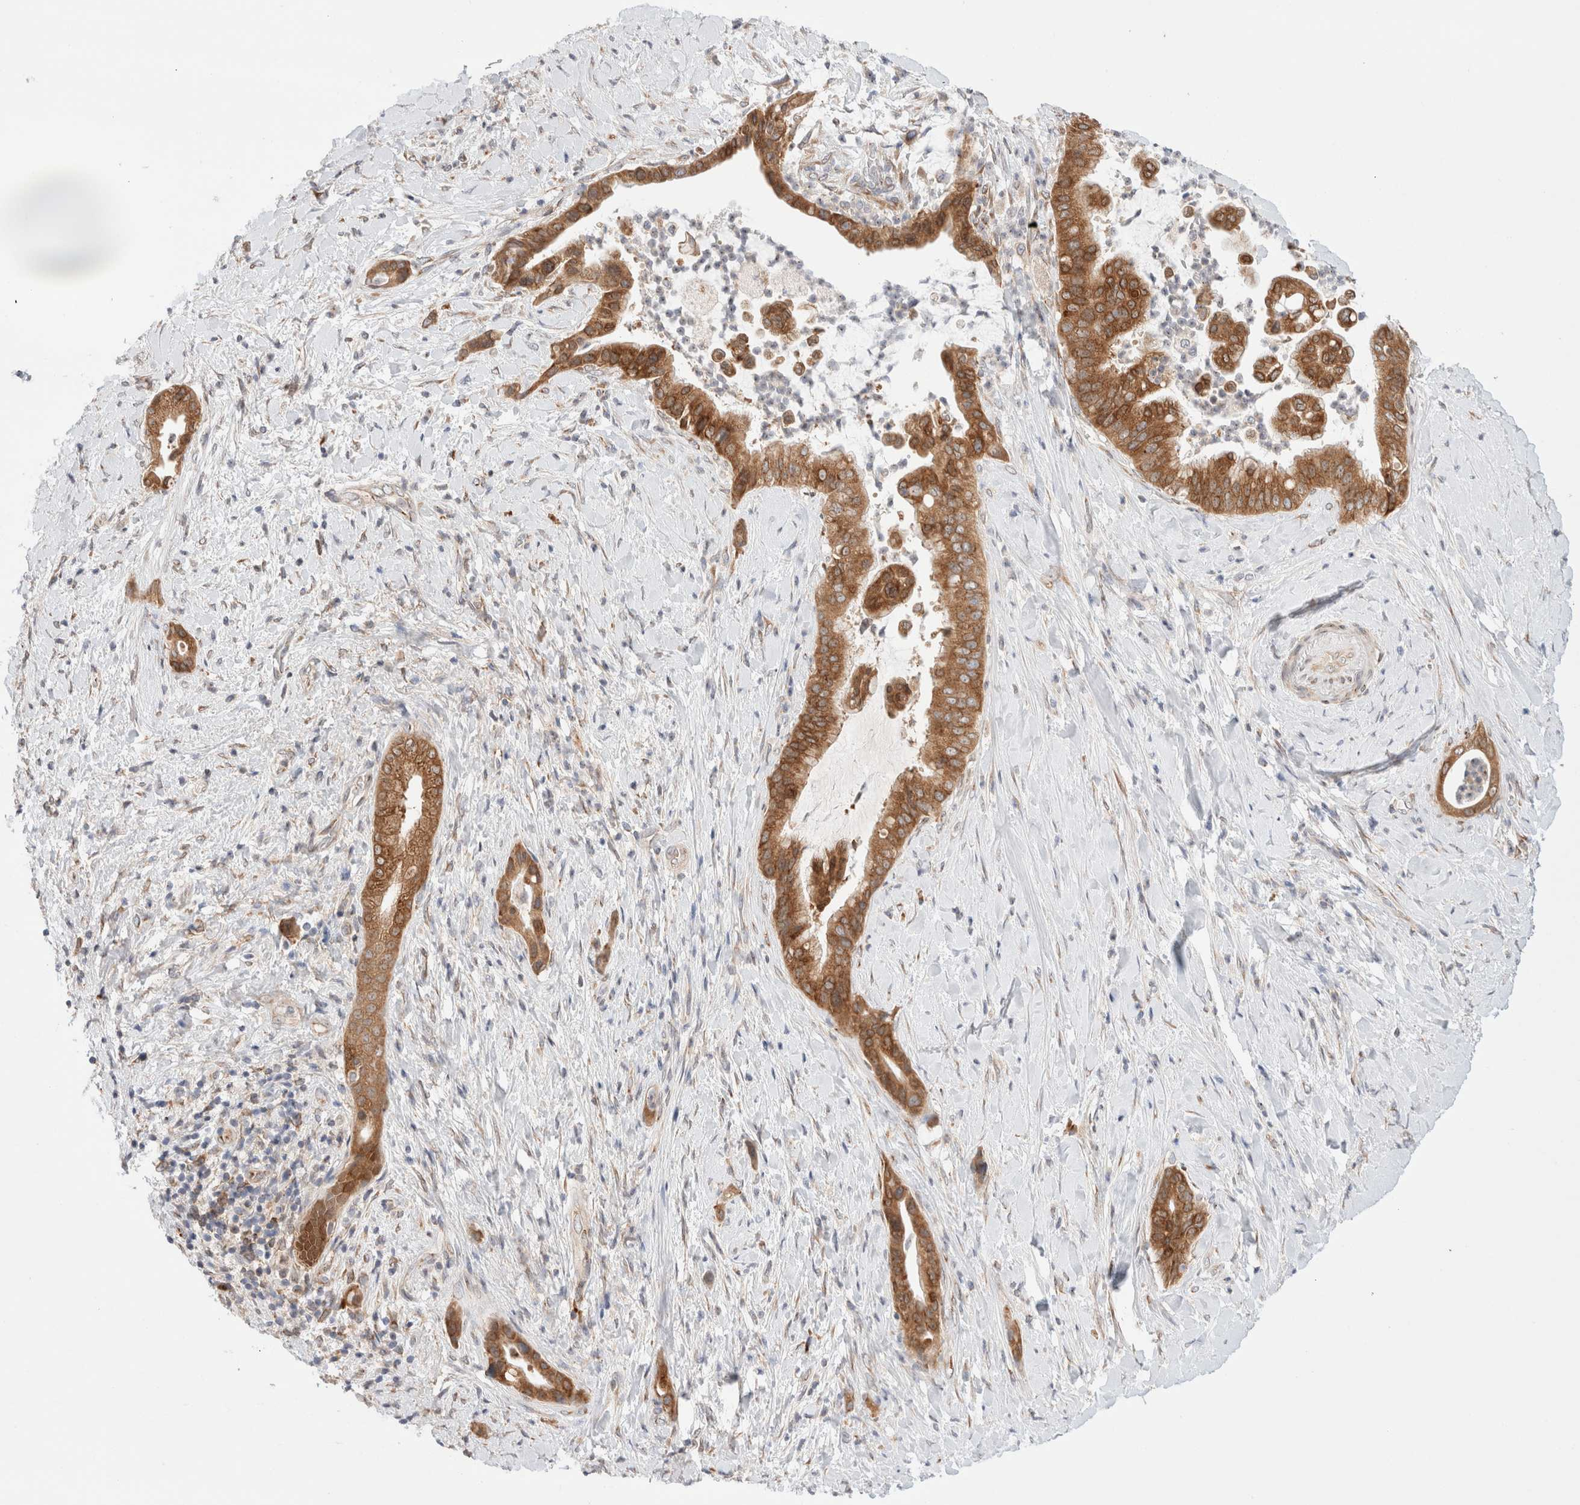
{"staining": {"intensity": "moderate", "quantity": ">75%", "location": "cytoplasmic/membranous"}, "tissue": "liver cancer", "cell_type": "Tumor cells", "image_type": "cancer", "snomed": [{"axis": "morphology", "description": "Cholangiocarcinoma"}, {"axis": "topography", "description": "Liver"}], "caption": "Liver cancer (cholangiocarcinoma) was stained to show a protein in brown. There is medium levels of moderate cytoplasmic/membranous staining in approximately >75% of tumor cells.", "gene": "LMAN2L", "patient": {"sex": "female", "age": 54}}